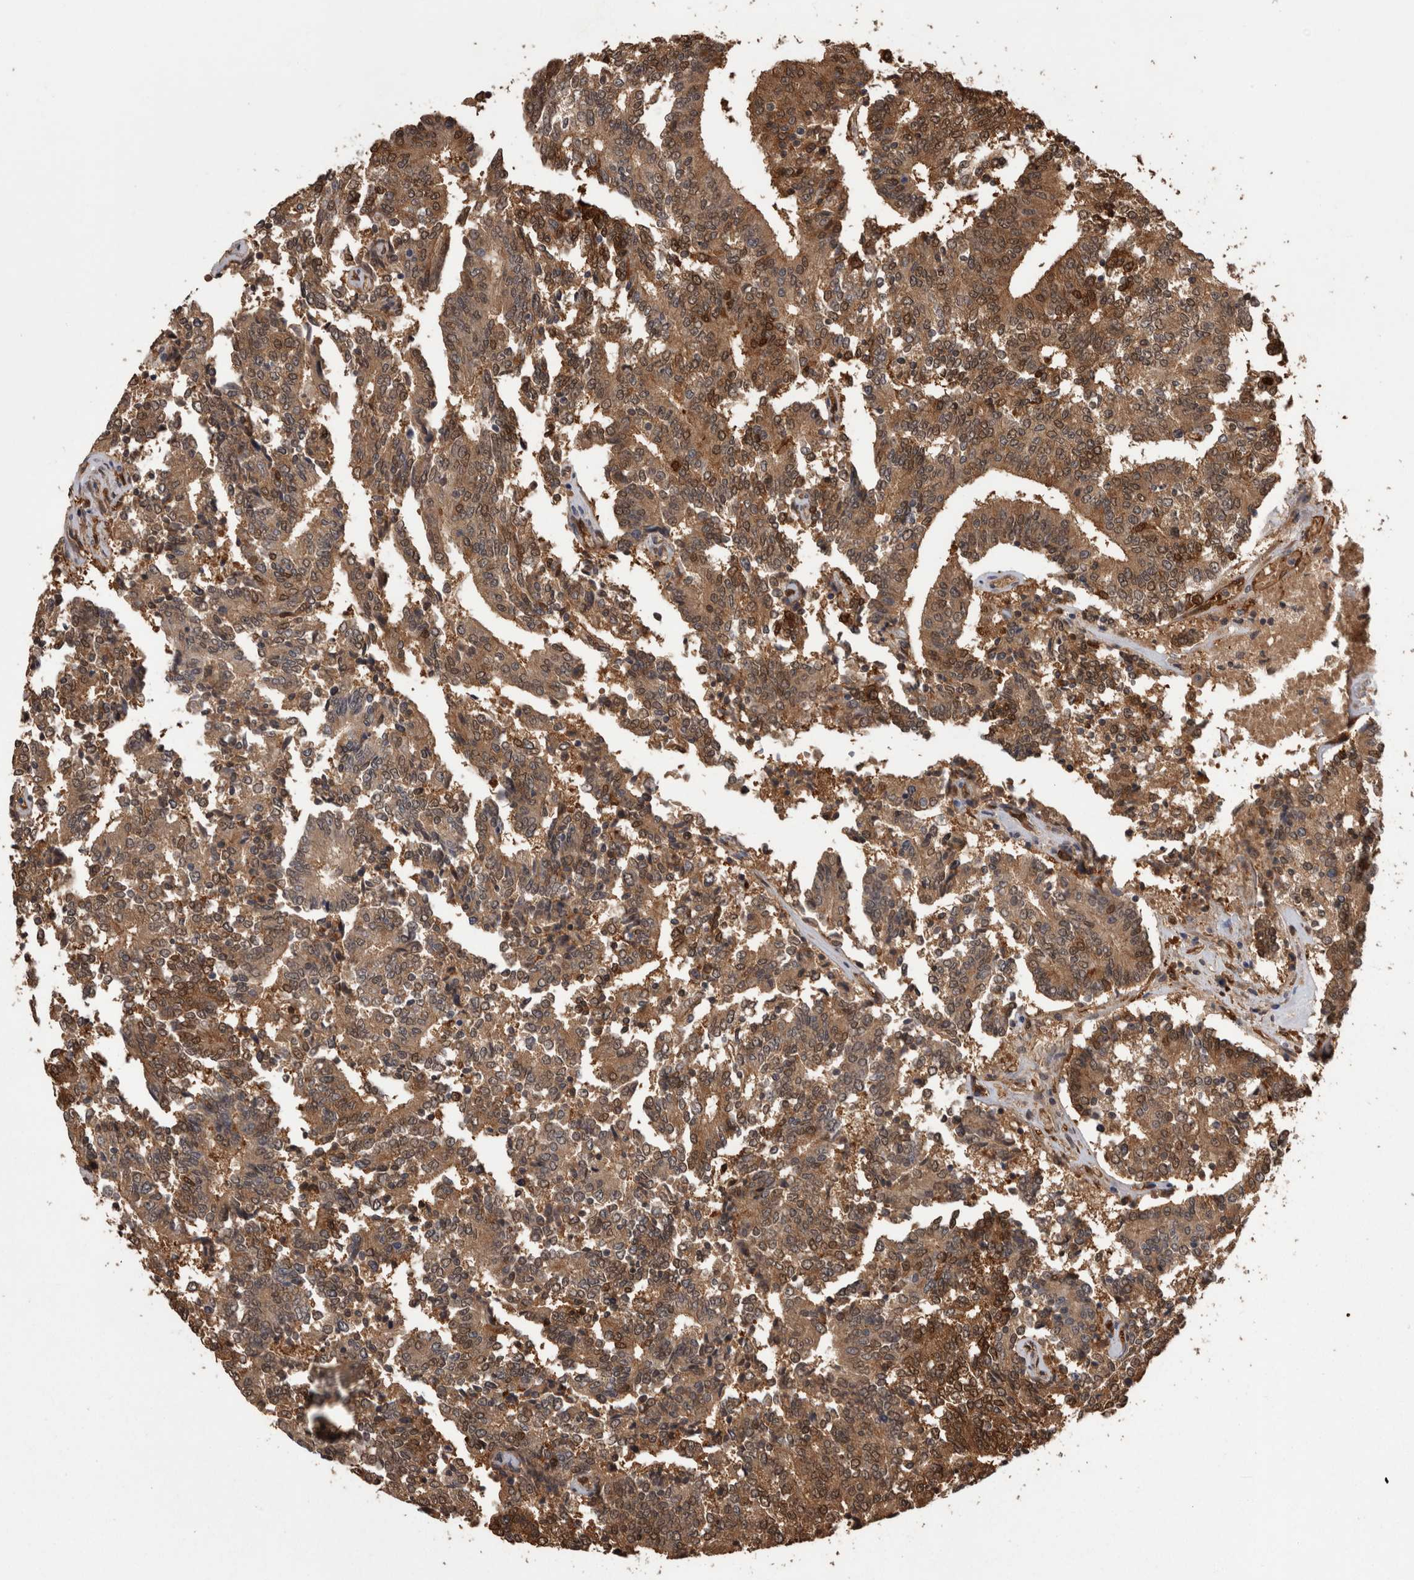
{"staining": {"intensity": "moderate", "quantity": ">75%", "location": "cytoplasmic/membranous,nuclear"}, "tissue": "prostate cancer", "cell_type": "Tumor cells", "image_type": "cancer", "snomed": [{"axis": "morphology", "description": "Normal tissue, NOS"}, {"axis": "morphology", "description": "Adenocarcinoma, High grade"}, {"axis": "topography", "description": "Prostate"}, {"axis": "topography", "description": "Seminal veicle"}], "caption": "DAB (3,3'-diaminobenzidine) immunohistochemical staining of human prostate cancer reveals moderate cytoplasmic/membranous and nuclear protein positivity in approximately >75% of tumor cells. (brown staining indicates protein expression, while blue staining denotes nuclei).", "gene": "LXN", "patient": {"sex": "male", "age": 55}}